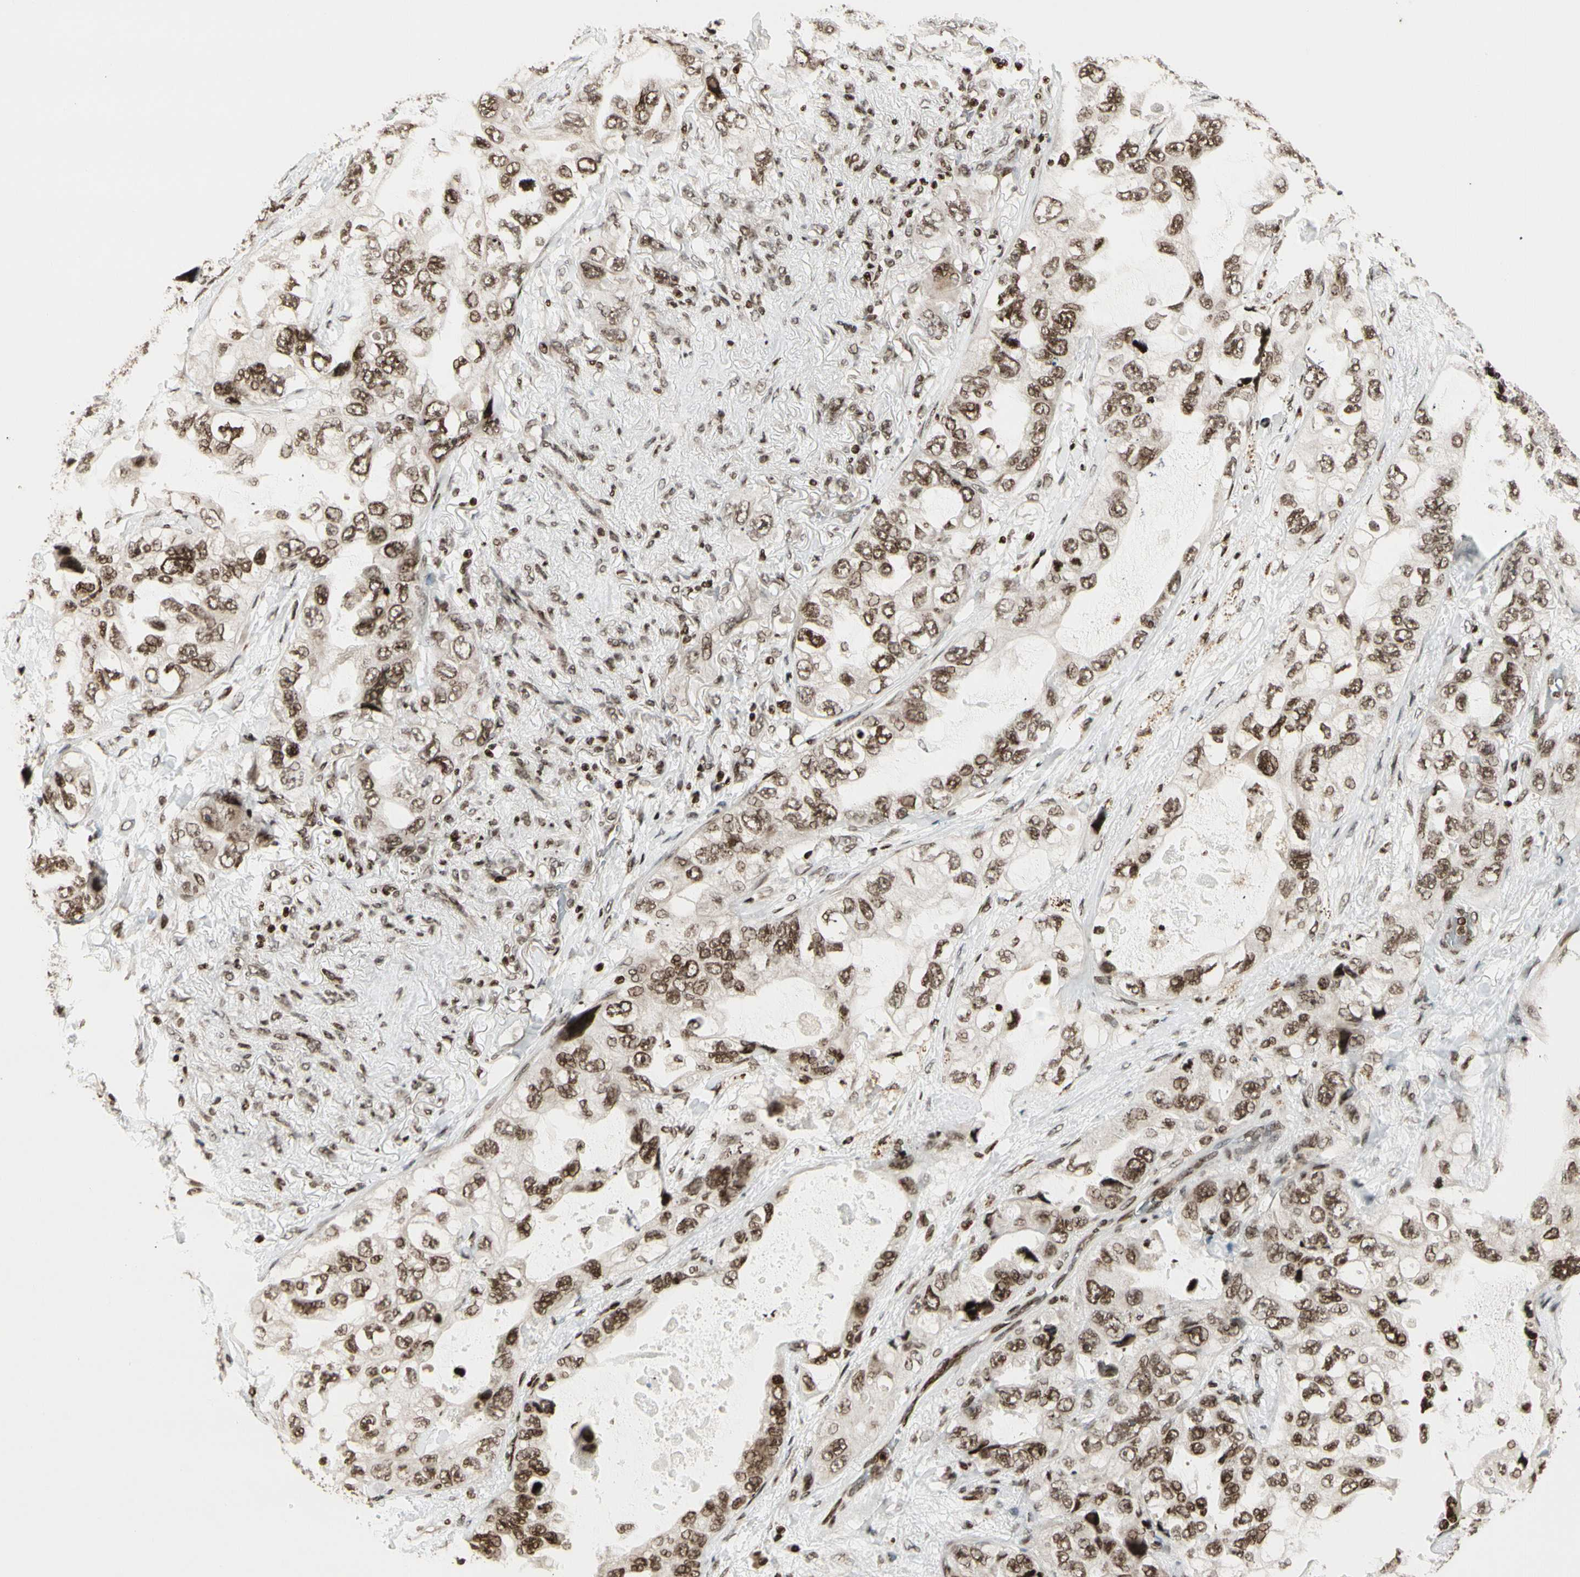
{"staining": {"intensity": "moderate", "quantity": ">75%", "location": "nuclear"}, "tissue": "lung cancer", "cell_type": "Tumor cells", "image_type": "cancer", "snomed": [{"axis": "morphology", "description": "Squamous cell carcinoma, NOS"}, {"axis": "topography", "description": "Lung"}], "caption": "Human squamous cell carcinoma (lung) stained with a brown dye demonstrates moderate nuclear positive staining in about >75% of tumor cells.", "gene": "TSHZ3", "patient": {"sex": "female", "age": 73}}